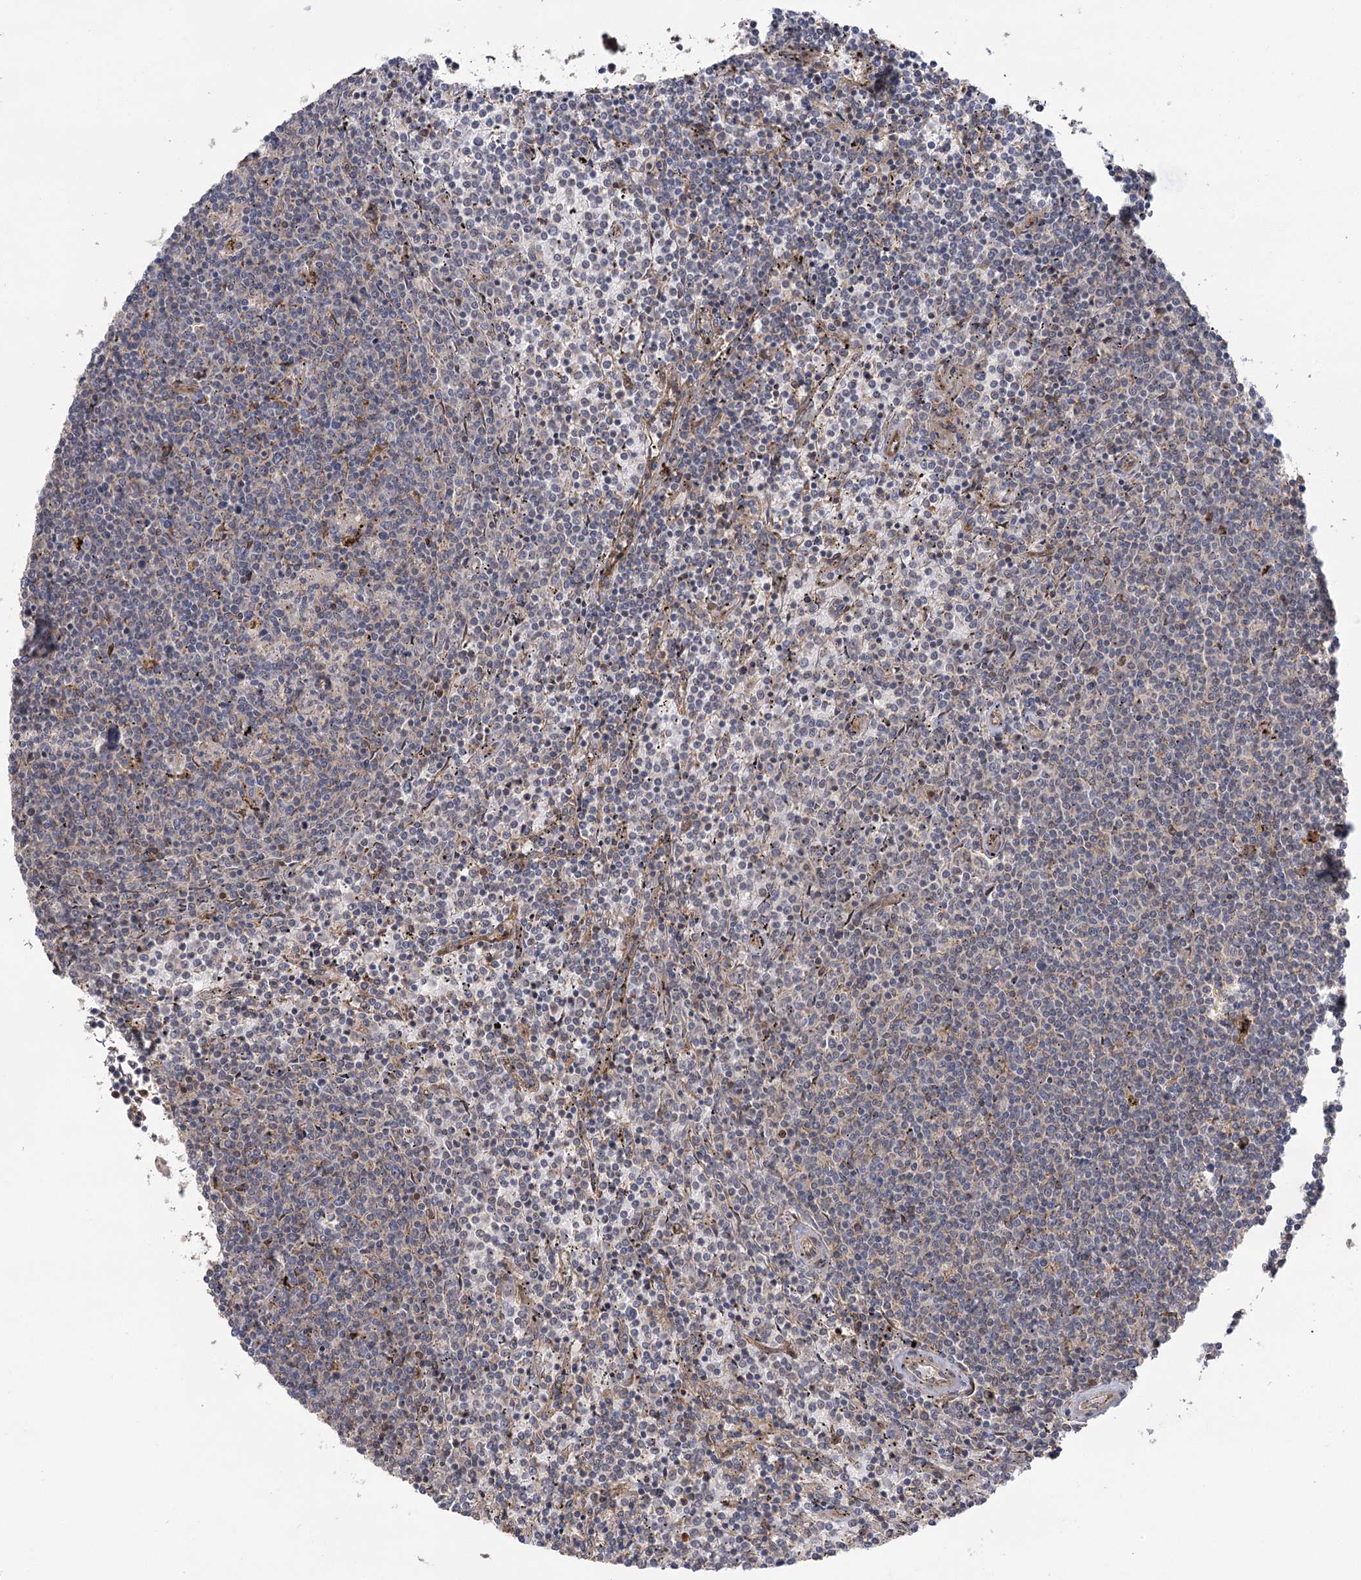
{"staining": {"intensity": "negative", "quantity": "none", "location": "none"}, "tissue": "lymphoma", "cell_type": "Tumor cells", "image_type": "cancer", "snomed": [{"axis": "morphology", "description": "Malignant lymphoma, non-Hodgkin's type, Low grade"}, {"axis": "topography", "description": "Spleen"}], "caption": "Histopathology image shows no protein staining in tumor cells of lymphoma tissue.", "gene": "KCNN2", "patient": {"sex": "female", "age": 50}}